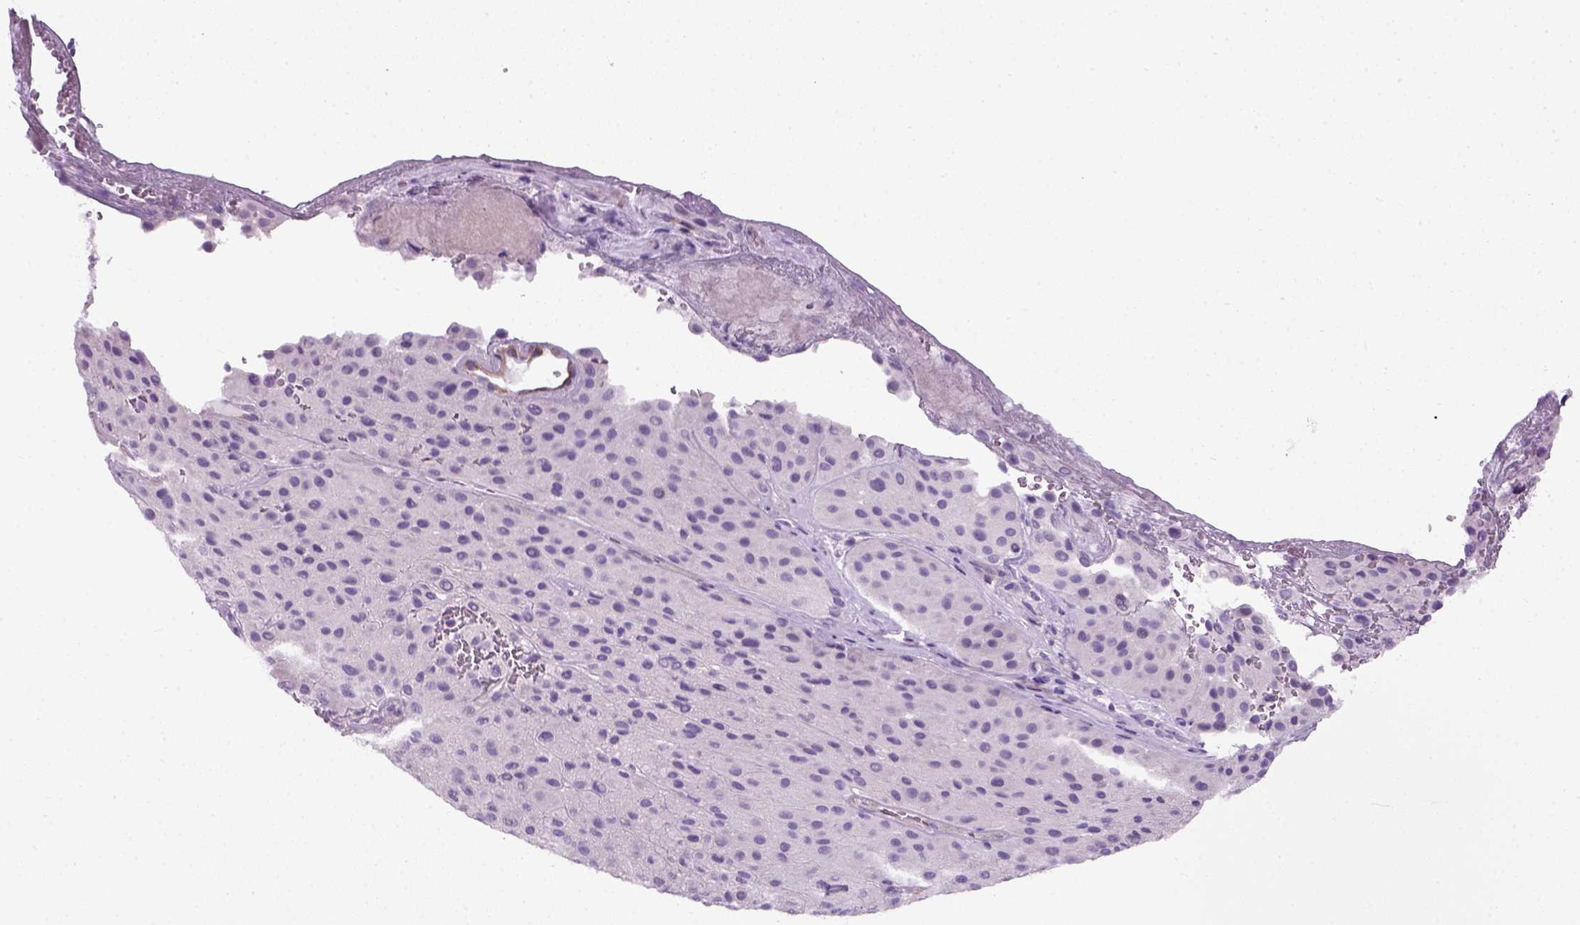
{"staining": {"intensity": "negative", "quantity": "none", "location": "none"}, "tissue": "melanoma", "cell_type": "Tumor cells", "image_type": "cancer", "snomed": [{"axis": "morphology", "description": "Malignant melanoma, Metastatic site"}, {"axis": "topography", "description": "Smooth muscle"}], "caption": "A high-resolution photomicrograph shows immunohistochemistry (IHC) staining of melanoma, which shows no significant expression in tumor cells. (DAB (3,3'-diaminobenzidine) immunohistochemistry visualized using brightfield microscopy, high magnification).", "gene": "FAM161A", "patient": {"sex": "male", "age": 41}}